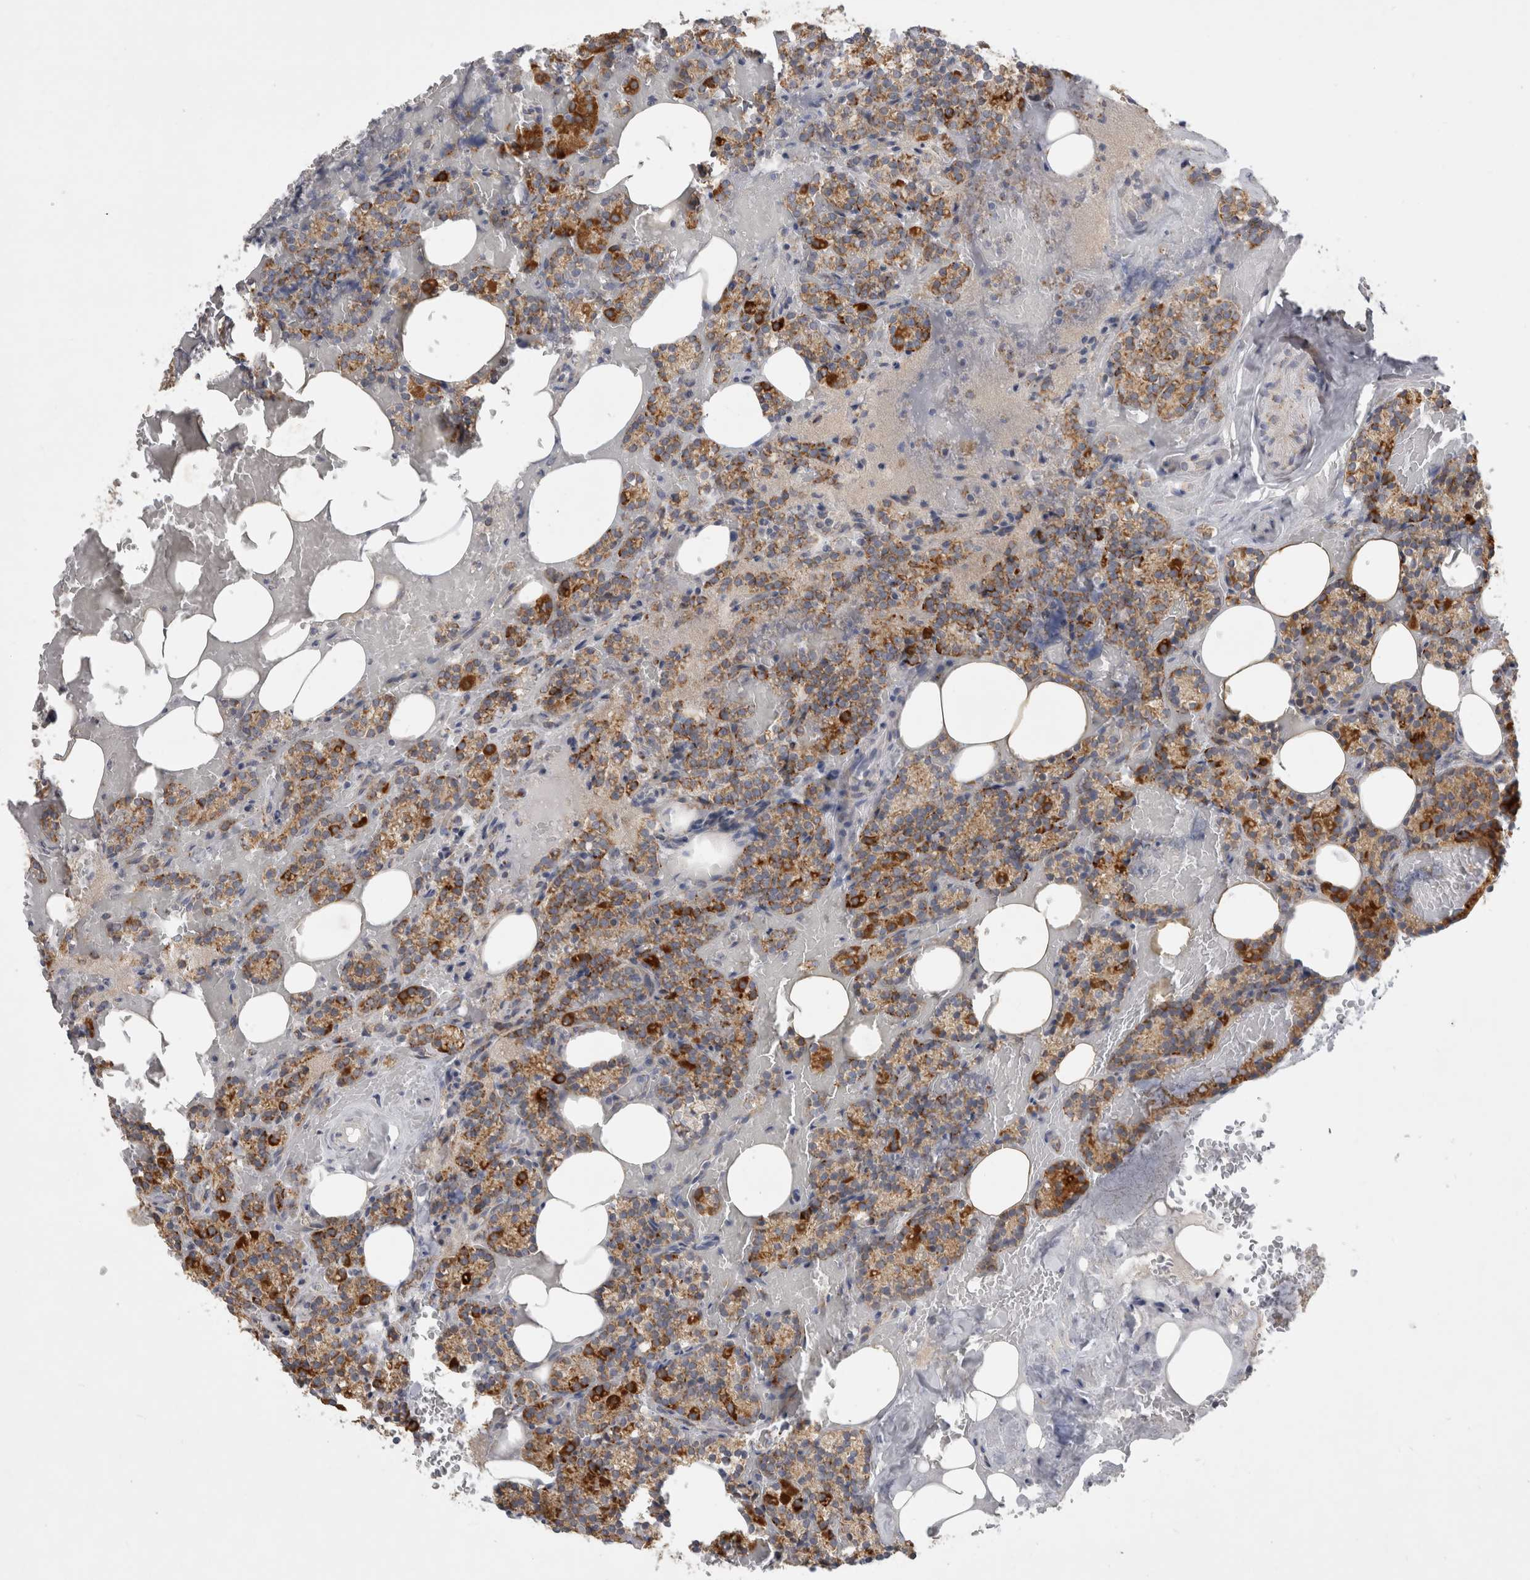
{"staining": {"intensity": "moderate", "quantity": ">75%", "location": "cytoplasmic/membranous"}, "tissue": "parathyroid gland", "cell_type": "Glandular cells", "image_type": "normal", "snomed": [{"axis": "morphology", "description": "Normal tissue, NOS"}, {"axis": "topography", "description": "Parathyroid gland"}], "caption": "Protein expression by immunohistochemistry (IHC) shows moderate cytoplasmic/membranous staining in about >75% of glandular cells in benign parathyroid gland. The protein of interest is stained brown, and the nuclei are stained in blue (DAB (3,3'-diaminobenzidine) IHC with brightfield microscopy, high magnification).", "gene": "DYRK2", "patient": {"sex": "female", "age": 78}}